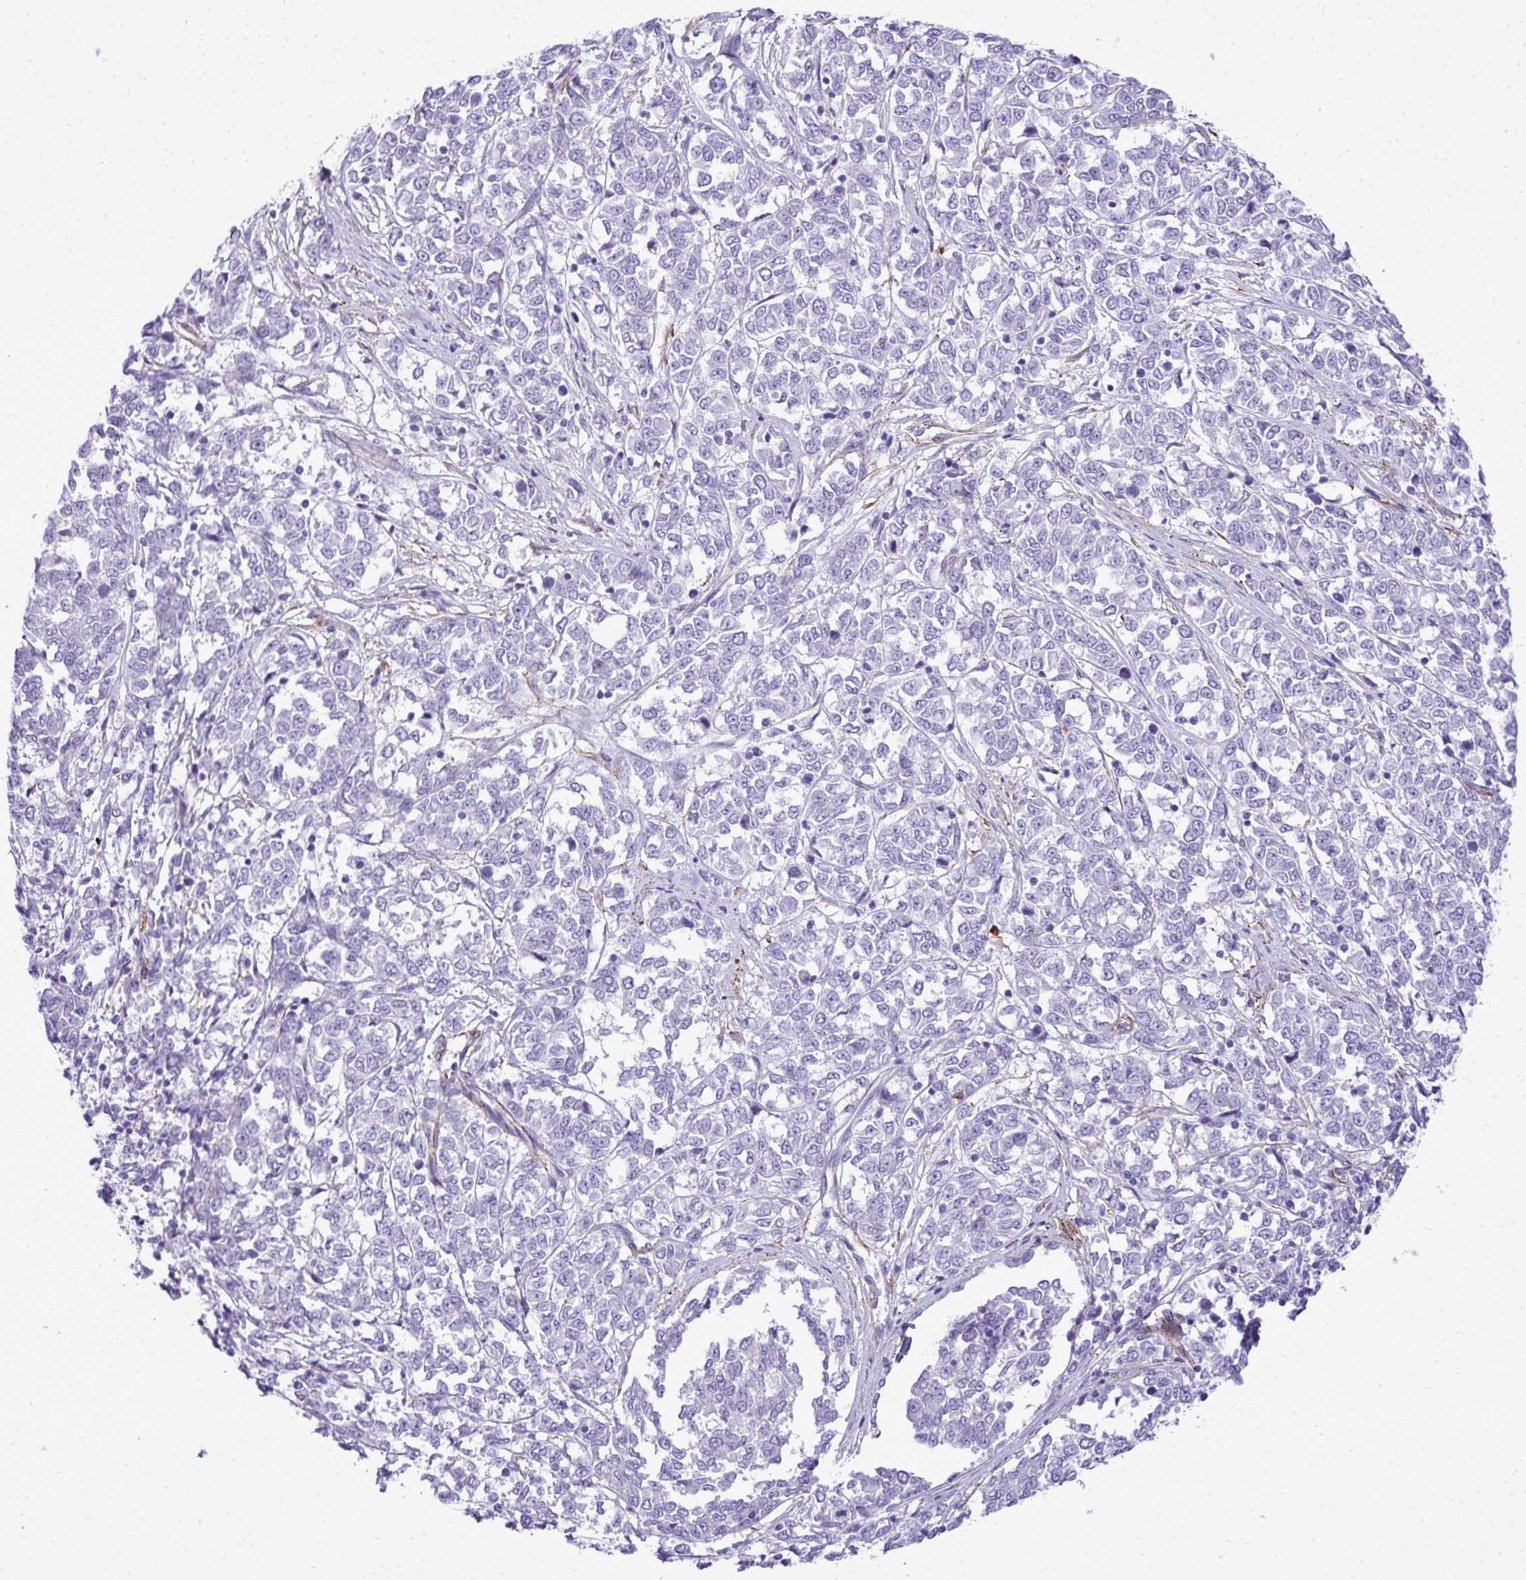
{"staining": {"intensity": "negative", "quantity": "none", "location": "none"}, "tissue": "melanoma", "cell_type": "Tumor cells", "image_type": "cancer", "snomed": [{"axis": "morphology", "description": "Malignant melanoma, NOS"}, {"axis": "topography", "description": "Skin"}], "caption": "Immunohistochemistry of human malignant melanoma exhibits no staining in tumor cells.", "gene": "PITPNM3", "patient": {"sex": "female", "age": 72}}